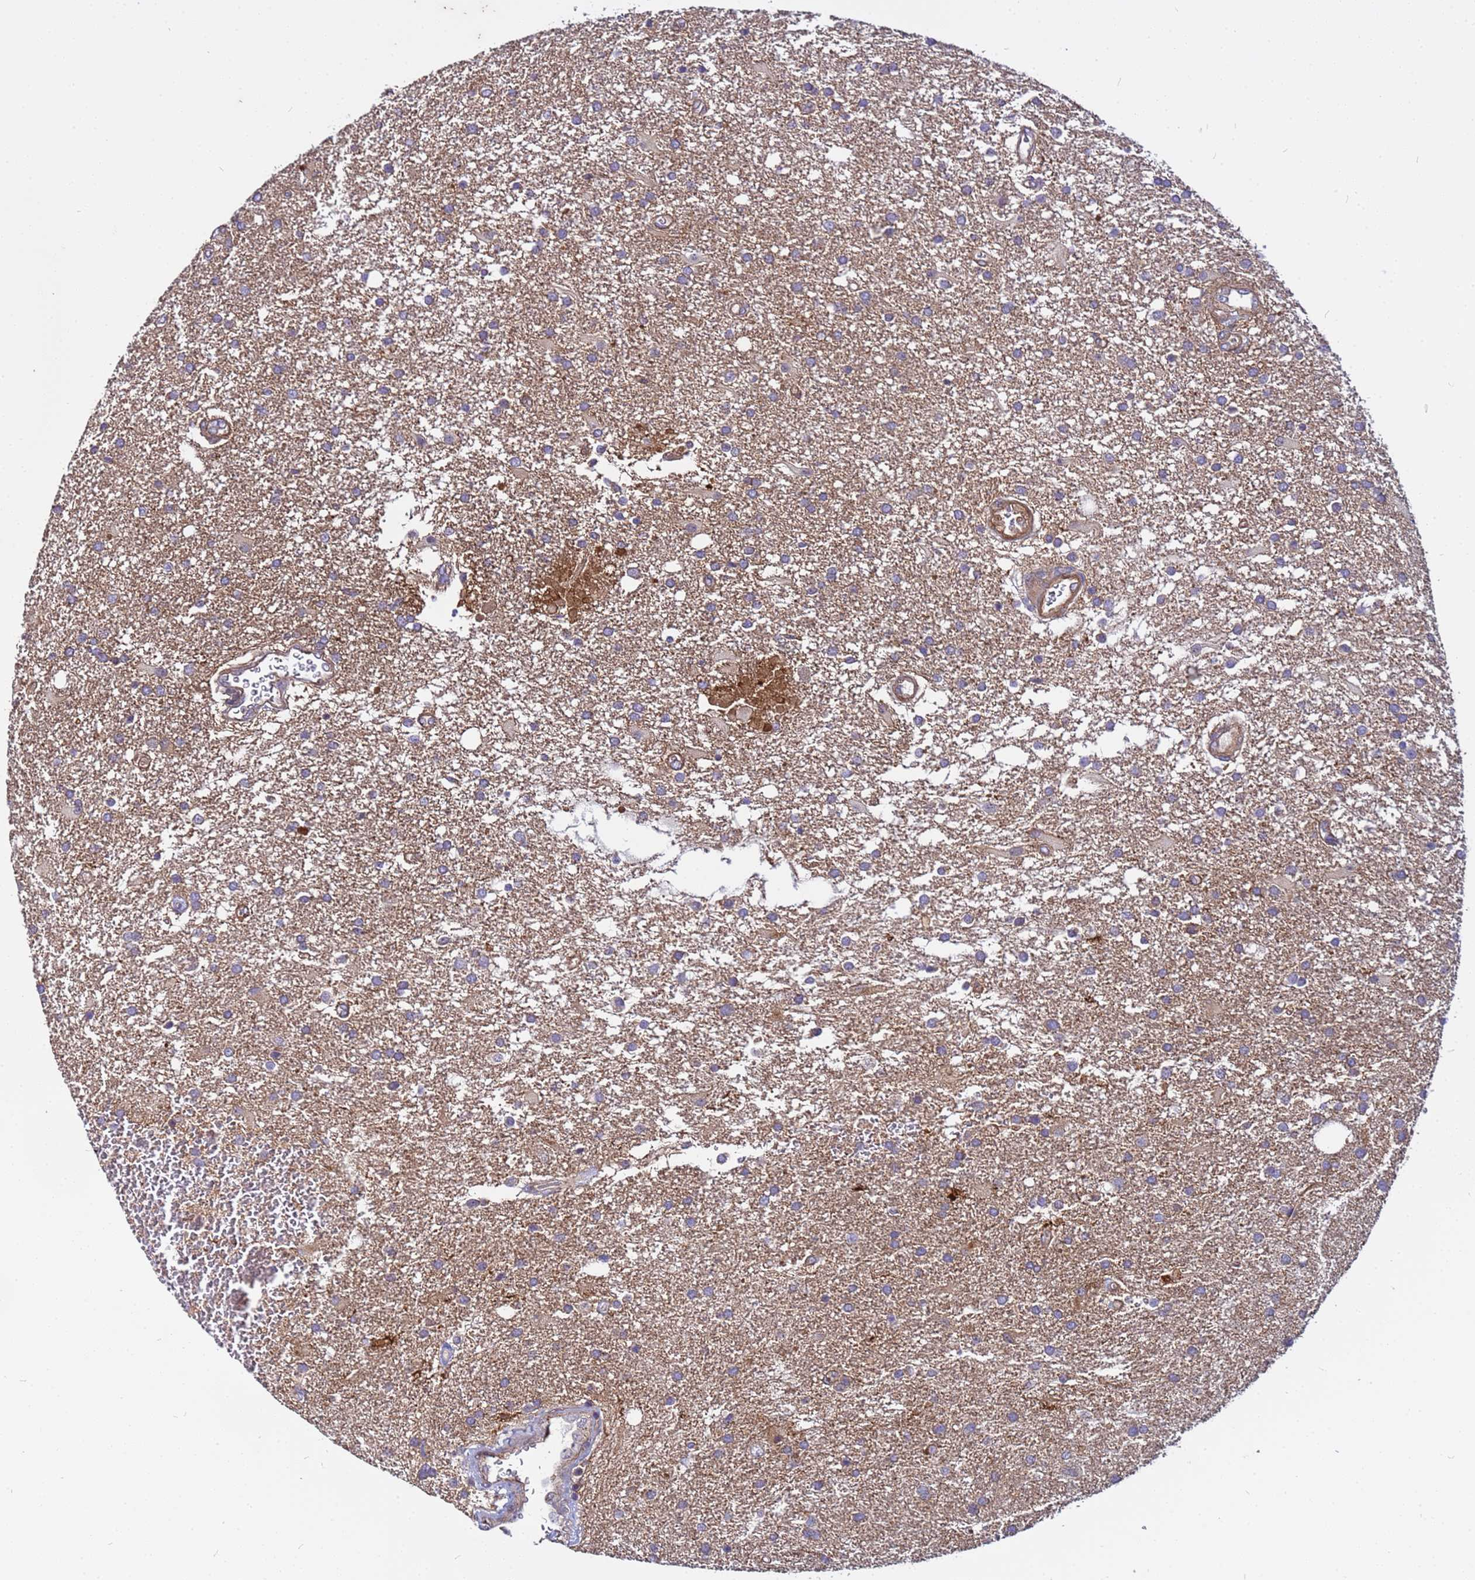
{"staining": {"intensity": "negative", "quantity": "none", "location": "none"}, "tissue": "glioma", "cell_type": "Tumor cells", "image_type": "cancer", "snomed": [{"axis": "morphology", "description": "Glioma, malignant, Low grade"}, {"axis": "topography", "description": "Brain"}], "caption": "IHC of human malignant glioma (low-grade) reveals no positivity in tumor cells.", "gene": "STK38", "patient": {"sex": "male", "age": 66}}